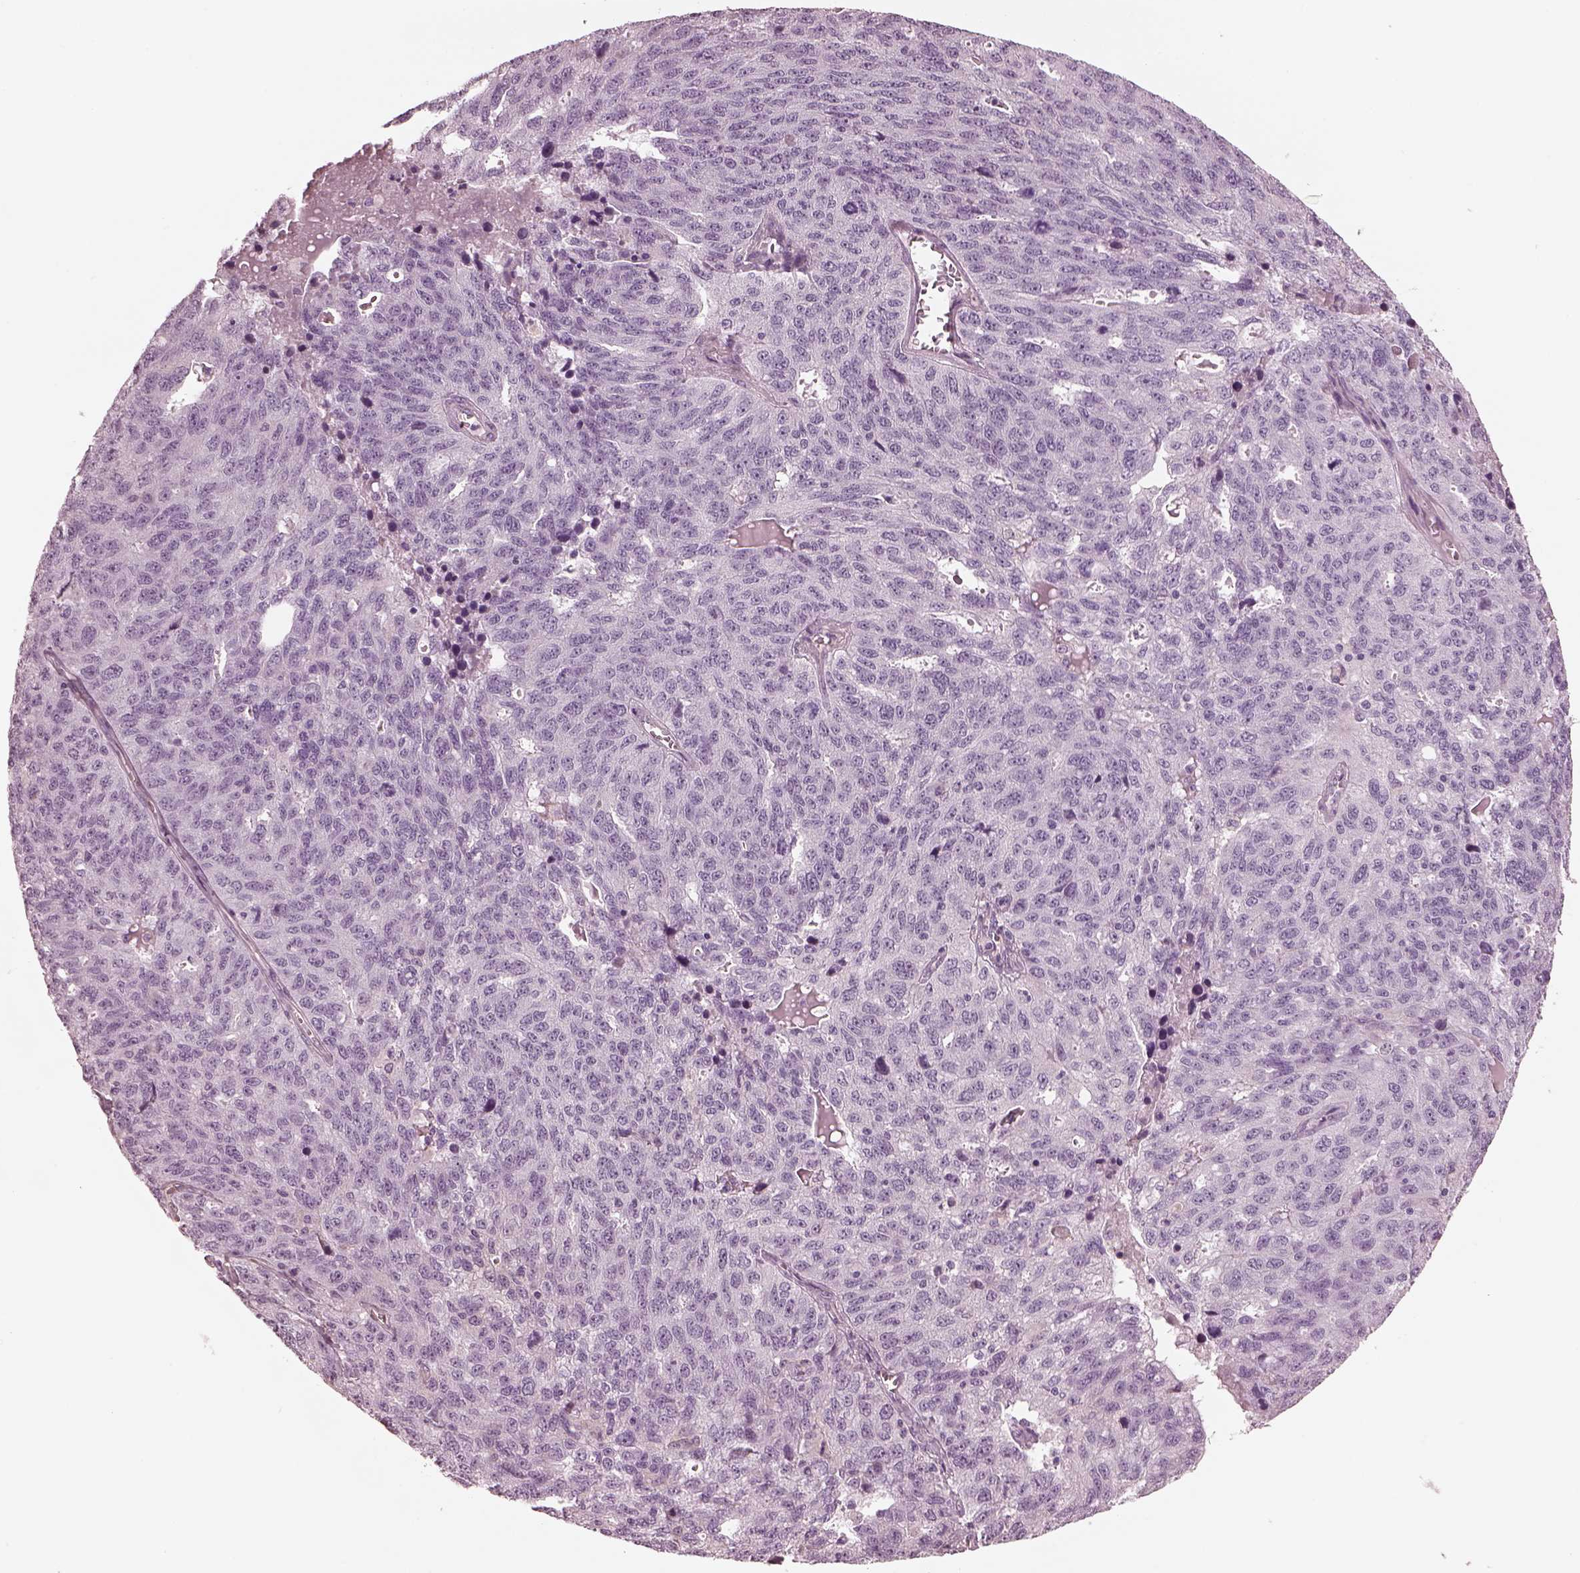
{"staining": {"intensity": "negative", "quantity": "none", "location": "none"}, "tissue": "ovarian cancer", "cell_type": "Tumor cells", "image_type": "cancer", "snomed": [{"axis": "morphology", "description": "Cystadenocarcinoma, serous, NOS"}, {"axis": "topography", "description": "Ovary"}], "caption": "A photomicrograph of serous cystadenocarcinoma (ovarian) stained for a protein reveals no brown staining in tumor cells. (IHC, brightfield microscopy, high magnification).", "gene": "EIF4E1B", "patient": {"sex": "female", "age": 71}}